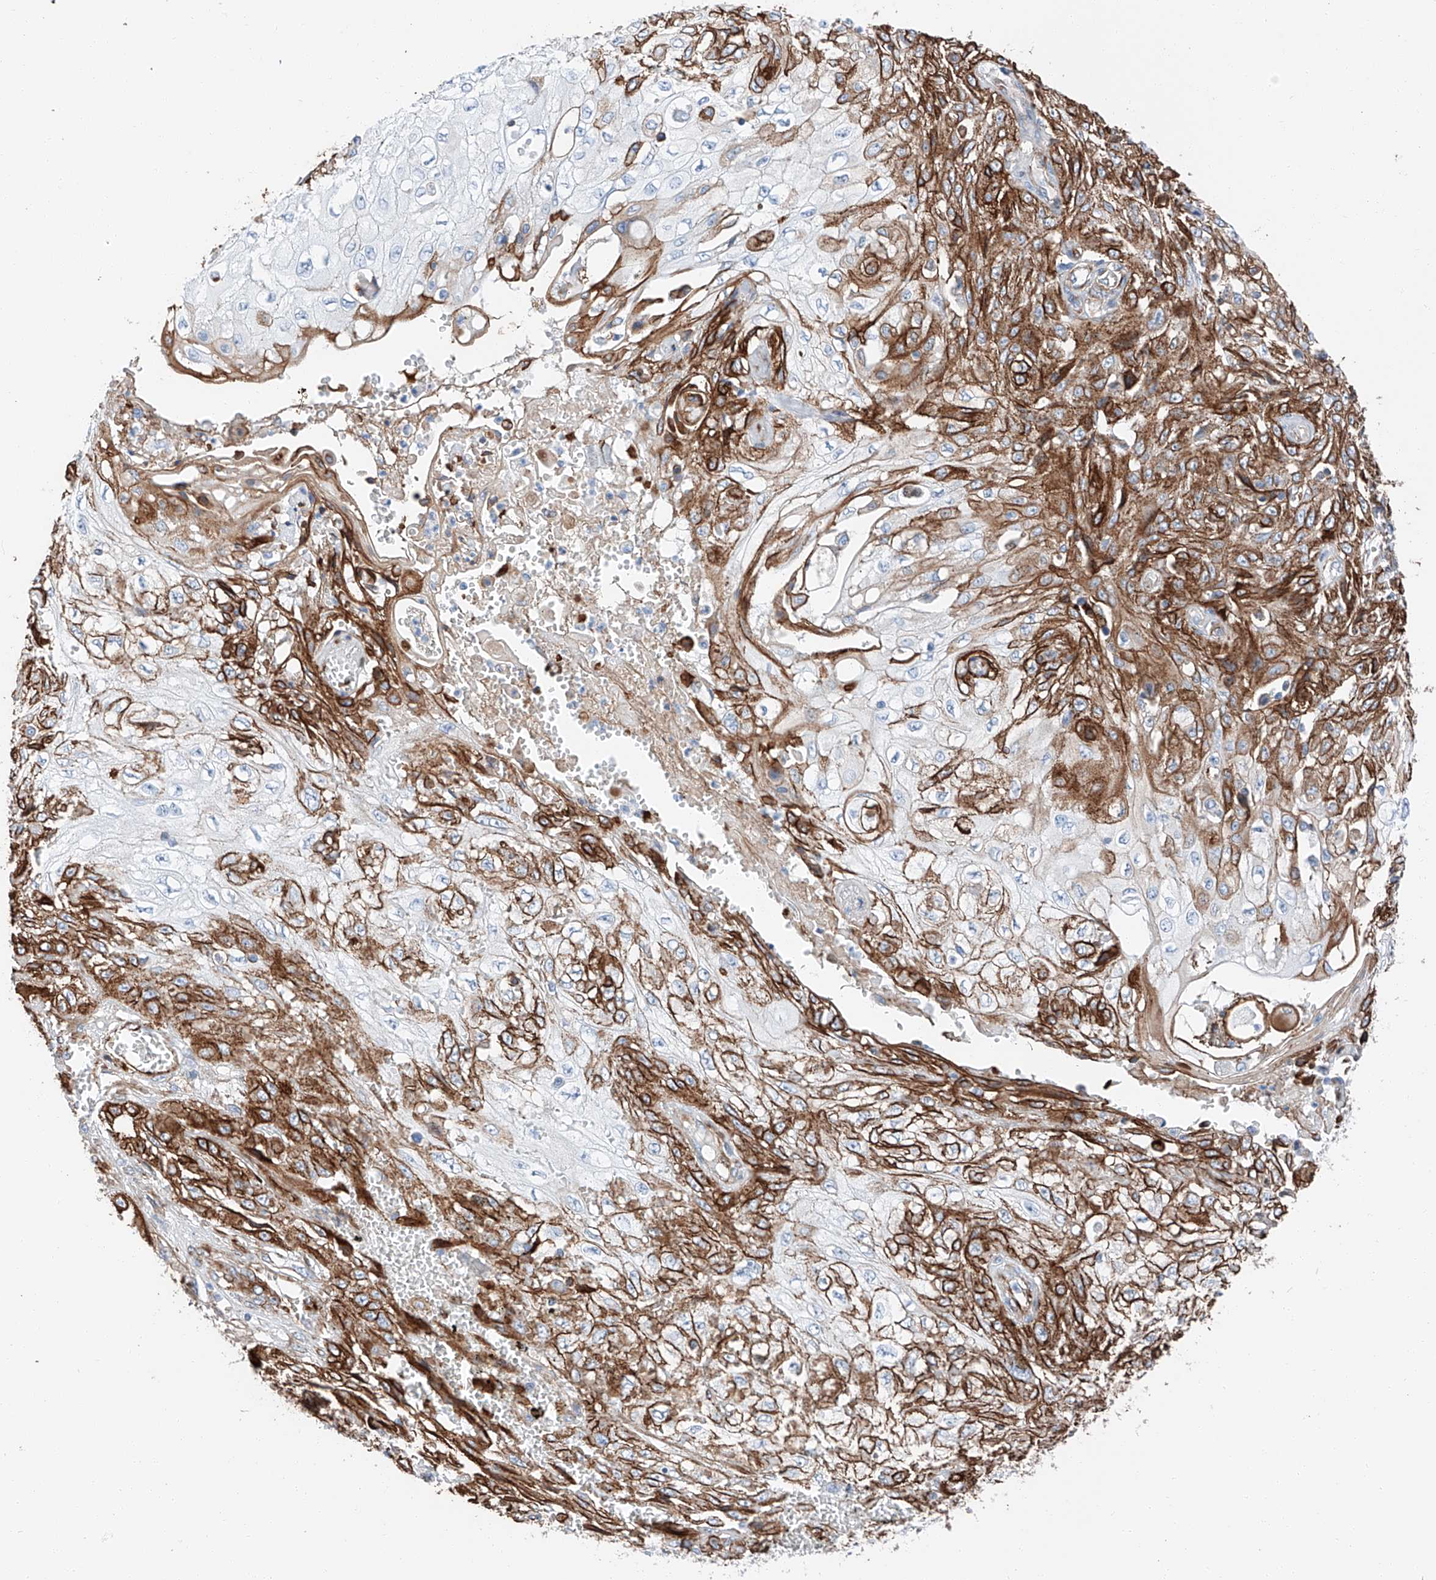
{"staining": {"intensity": "strong", "quantity": "25%-75%", "location": "cytoplasmic/membranous"}, "tissue": "skin cancer", "cell_type": "Tumor cells", "image_type": "cancer", "snomed": [{"axis": "morphology", "description": "Squamous cell carcinoma, NOS"}, {"axis": "morphology", "description": "Squamous cell carcinoma, metastatic, NOS"}, {"axis": "topography", "description": "Skin"}, {"axis": "topography", "description": "Lymph node"}], "caption": "Immunohistochemical staining of human skin cancer (squamous cell carcinoma) reveals strong cytoplasmic/membranous protein staining in about 25%-75% of tumor cells. (Stains: DAB (3,3'-diaminobenzidine) in brown, nuclei in blue, Microscopy: brightfield microscopy at high magnification).", "gene": "ZNF804A", "patient": {"sex": "male", "age": 75}}